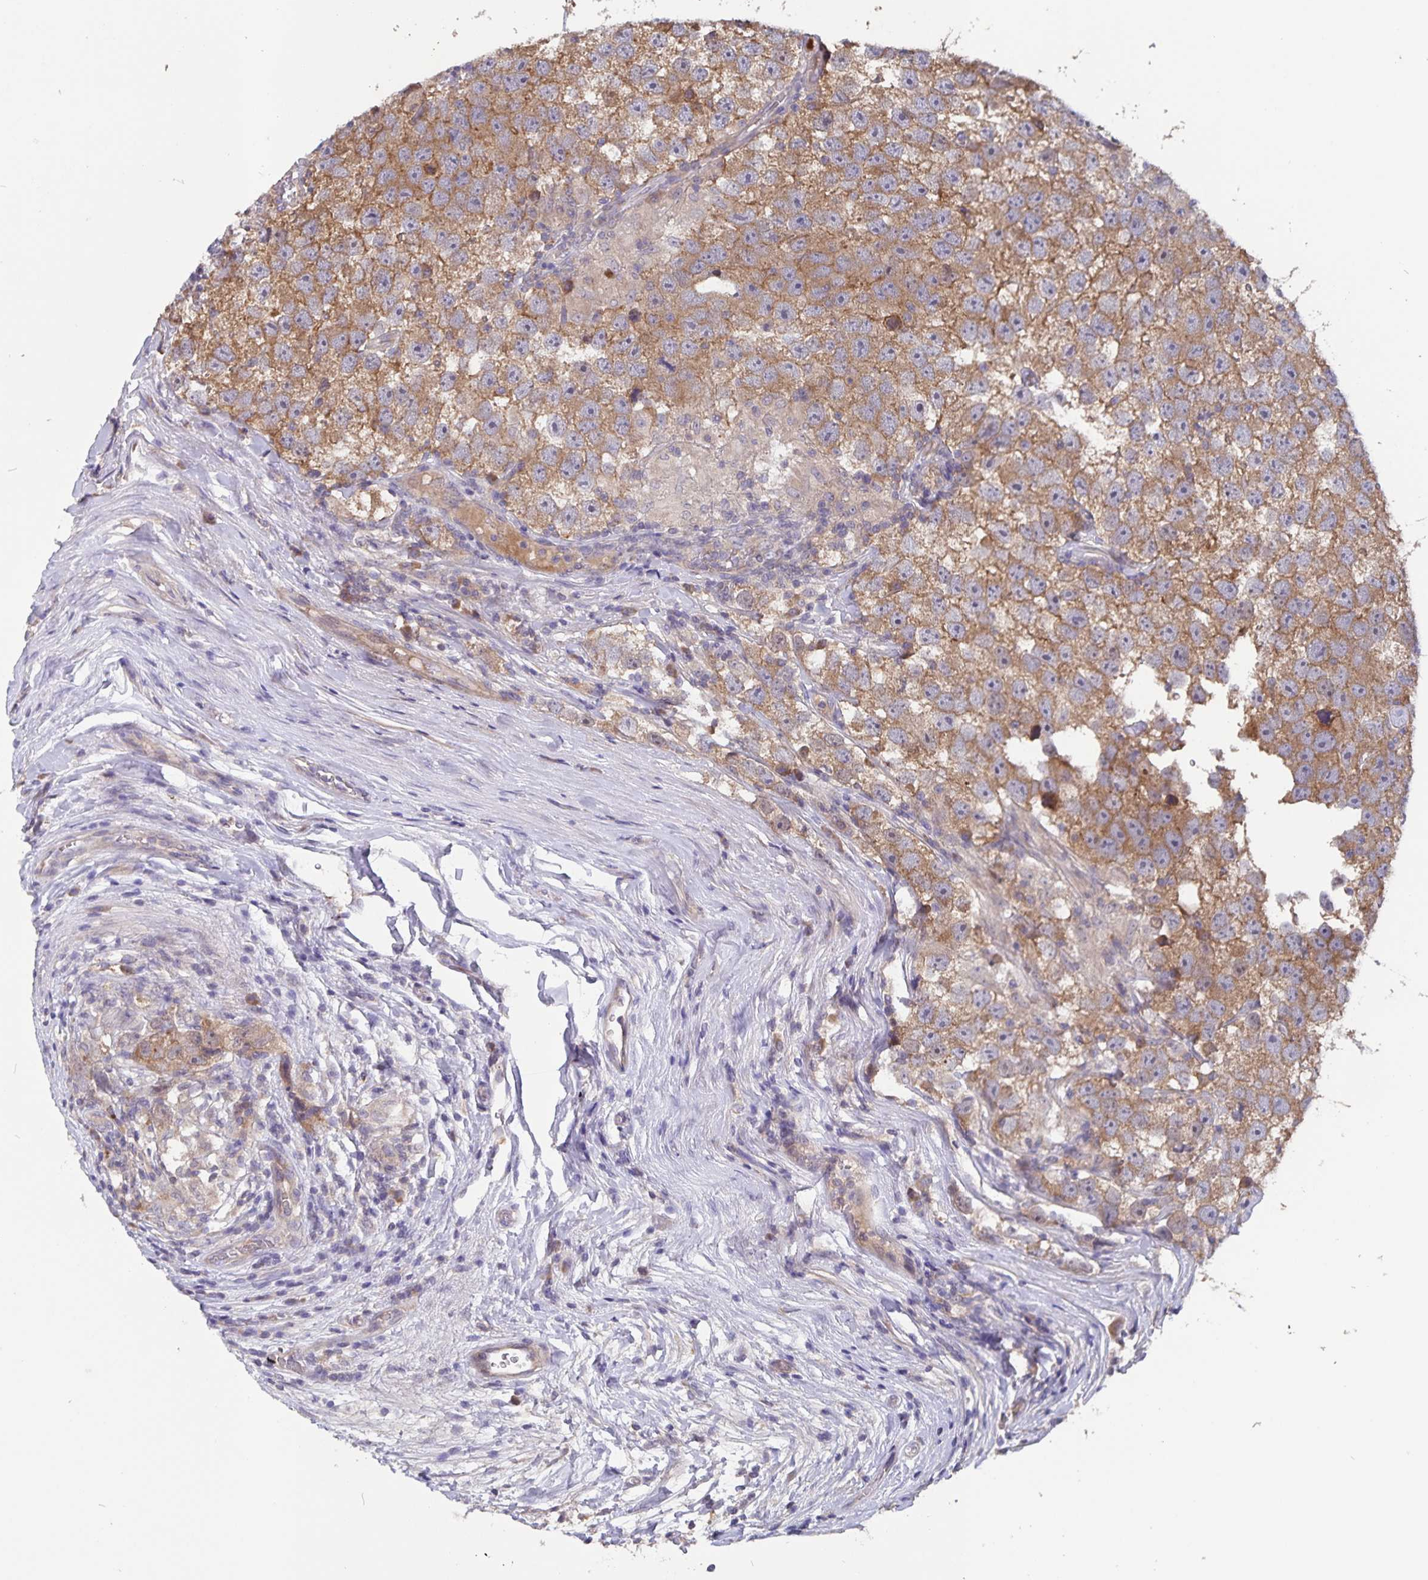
{"staining": {"intensity": "moderate", "quantity": ">75%", "location": "cytoplasmic/membranous"}, "tissue": "testis cancer", "cell_type": "Tumor cells", "image_type": "cancer", "snomed": [{"axis": "morphology", "description": "Seminoma, NOS"}, {"axis": "topography", "description": "Testis"}], "caption": "Immunohistochemistry (IHC) (DAB) staining of seminoma (testis) shows moderate cytoplasmic/membranous protein staining in about >75% of tumor cells.", "gene": "FBXL16", "patient": {"sex": "male", "age": 26}}